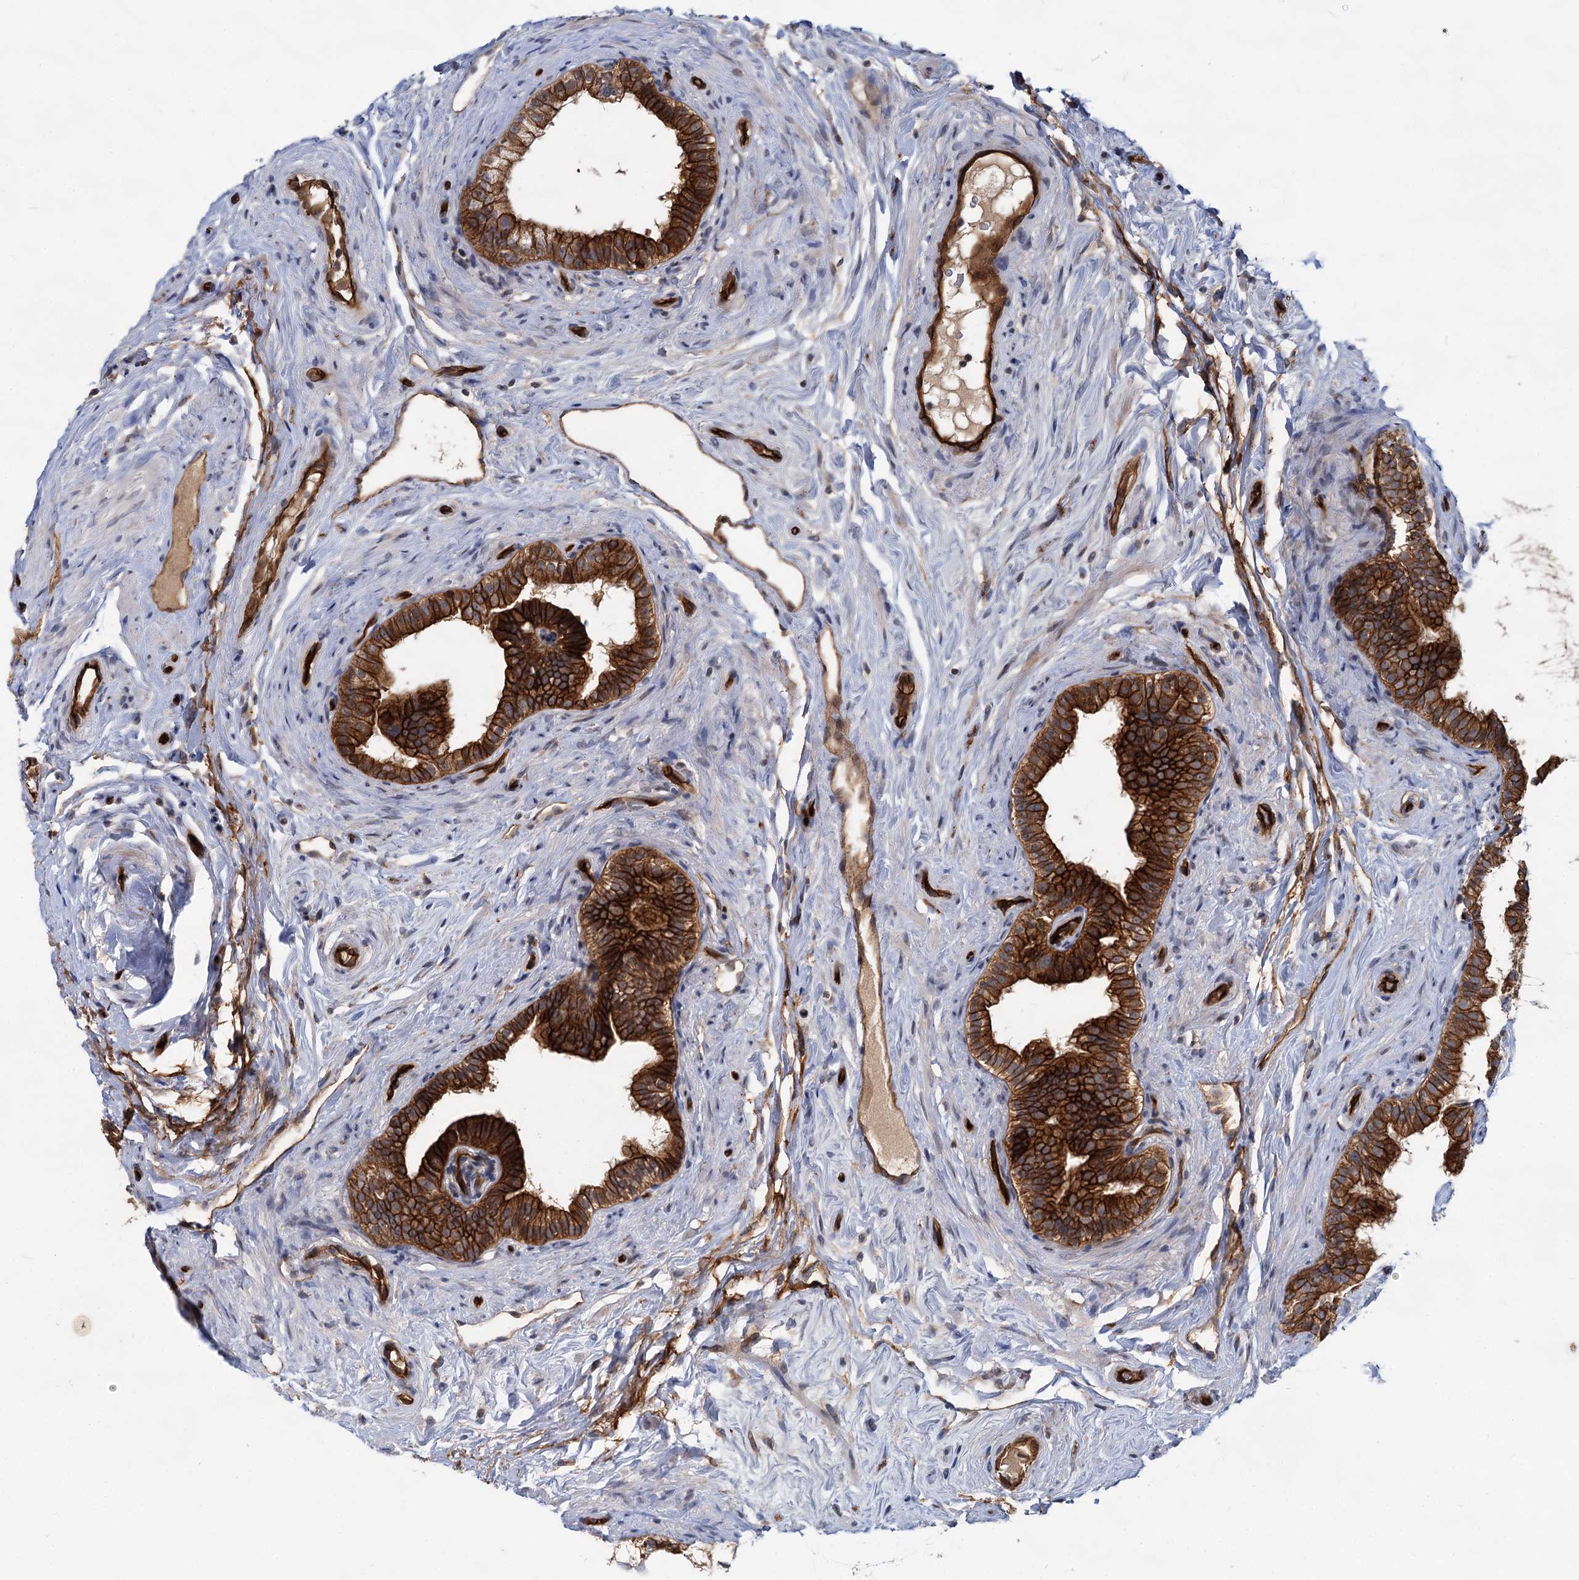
{"staining": {"intensity": "strong", "quantity": ">75%", "location": "cytoplasmic/membranous"}, "tissue": "epididymis", "cell_type": "Glandular cells", "image_type": "normal", "snomed": [{"axis": "morphology", "description": "Normal tissue, NOS"}, {"axis": "topography", "description": "Epididymis"}], "caption": "Immunohistochemical staining of benign epididymis demonstrates strong cytoplasmic/membranous protein positivity in approximately >75% of glandular cells.", "gene": "ABLIM1", "patient": {"sex": "male", "age": 84}}